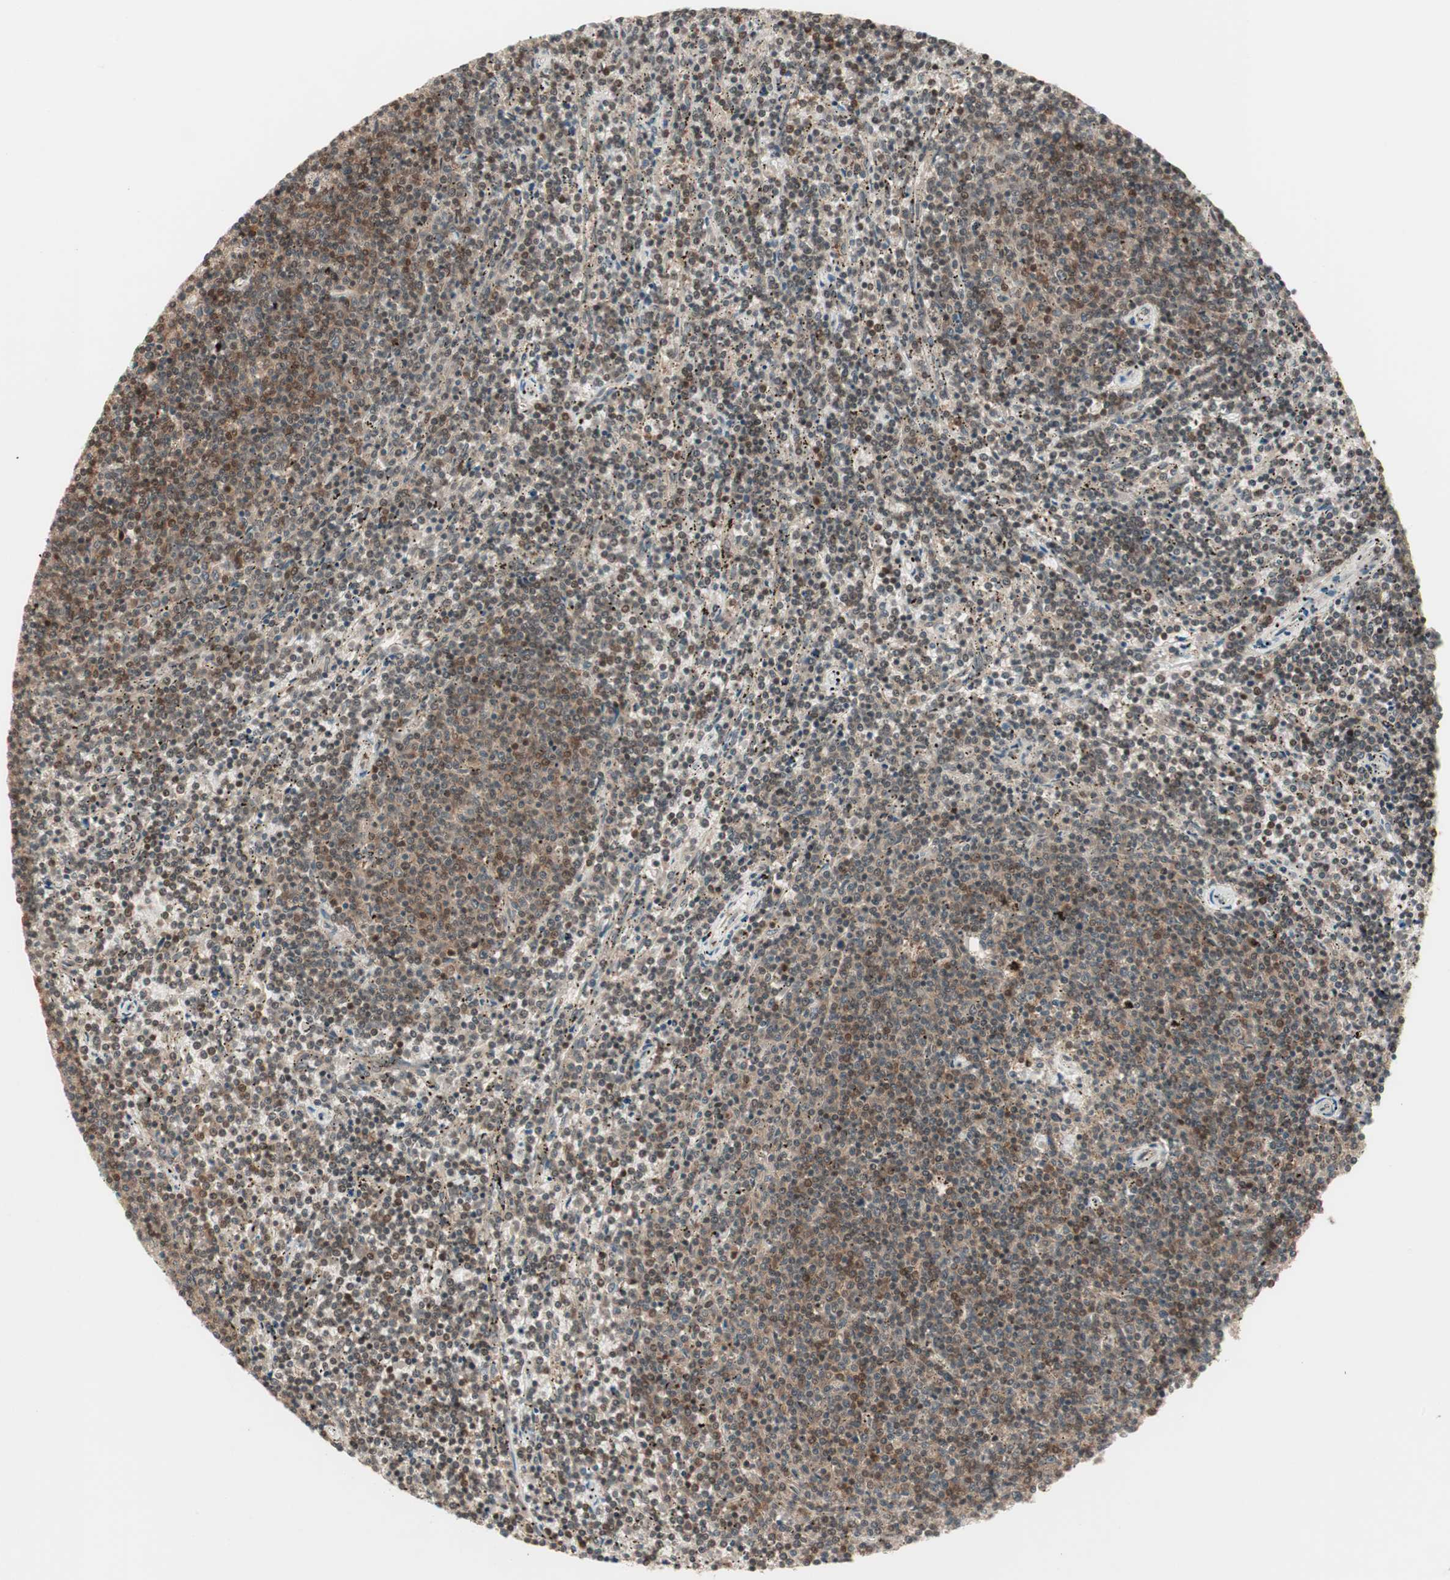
{"staining": {"intensity": "moderate", "quantity": "25%-75%", "location": "nuclear"}, "tissue": "lymphoma", "cell_type": "Tumor cells", "image_type": "cancer", "snomed": [{"axis": "morphology", "description": "Malignant lymphoma, non-Hodgkin's type, Low grade"}, {"axis": "topography", "description": "Spleen"}], "caption": "Protein expression analysis of lymphoma displays moderate nuclear positivity in about 25%-75% of tumor cells. Using DAB (3,3'-diaminobenzidine) (brown) and hematoxylin (blue) stains, captured at high magnification using brightfield microscopy.", "gene": "UBE2I", "patient": {"sex": "female", "age": 50}}